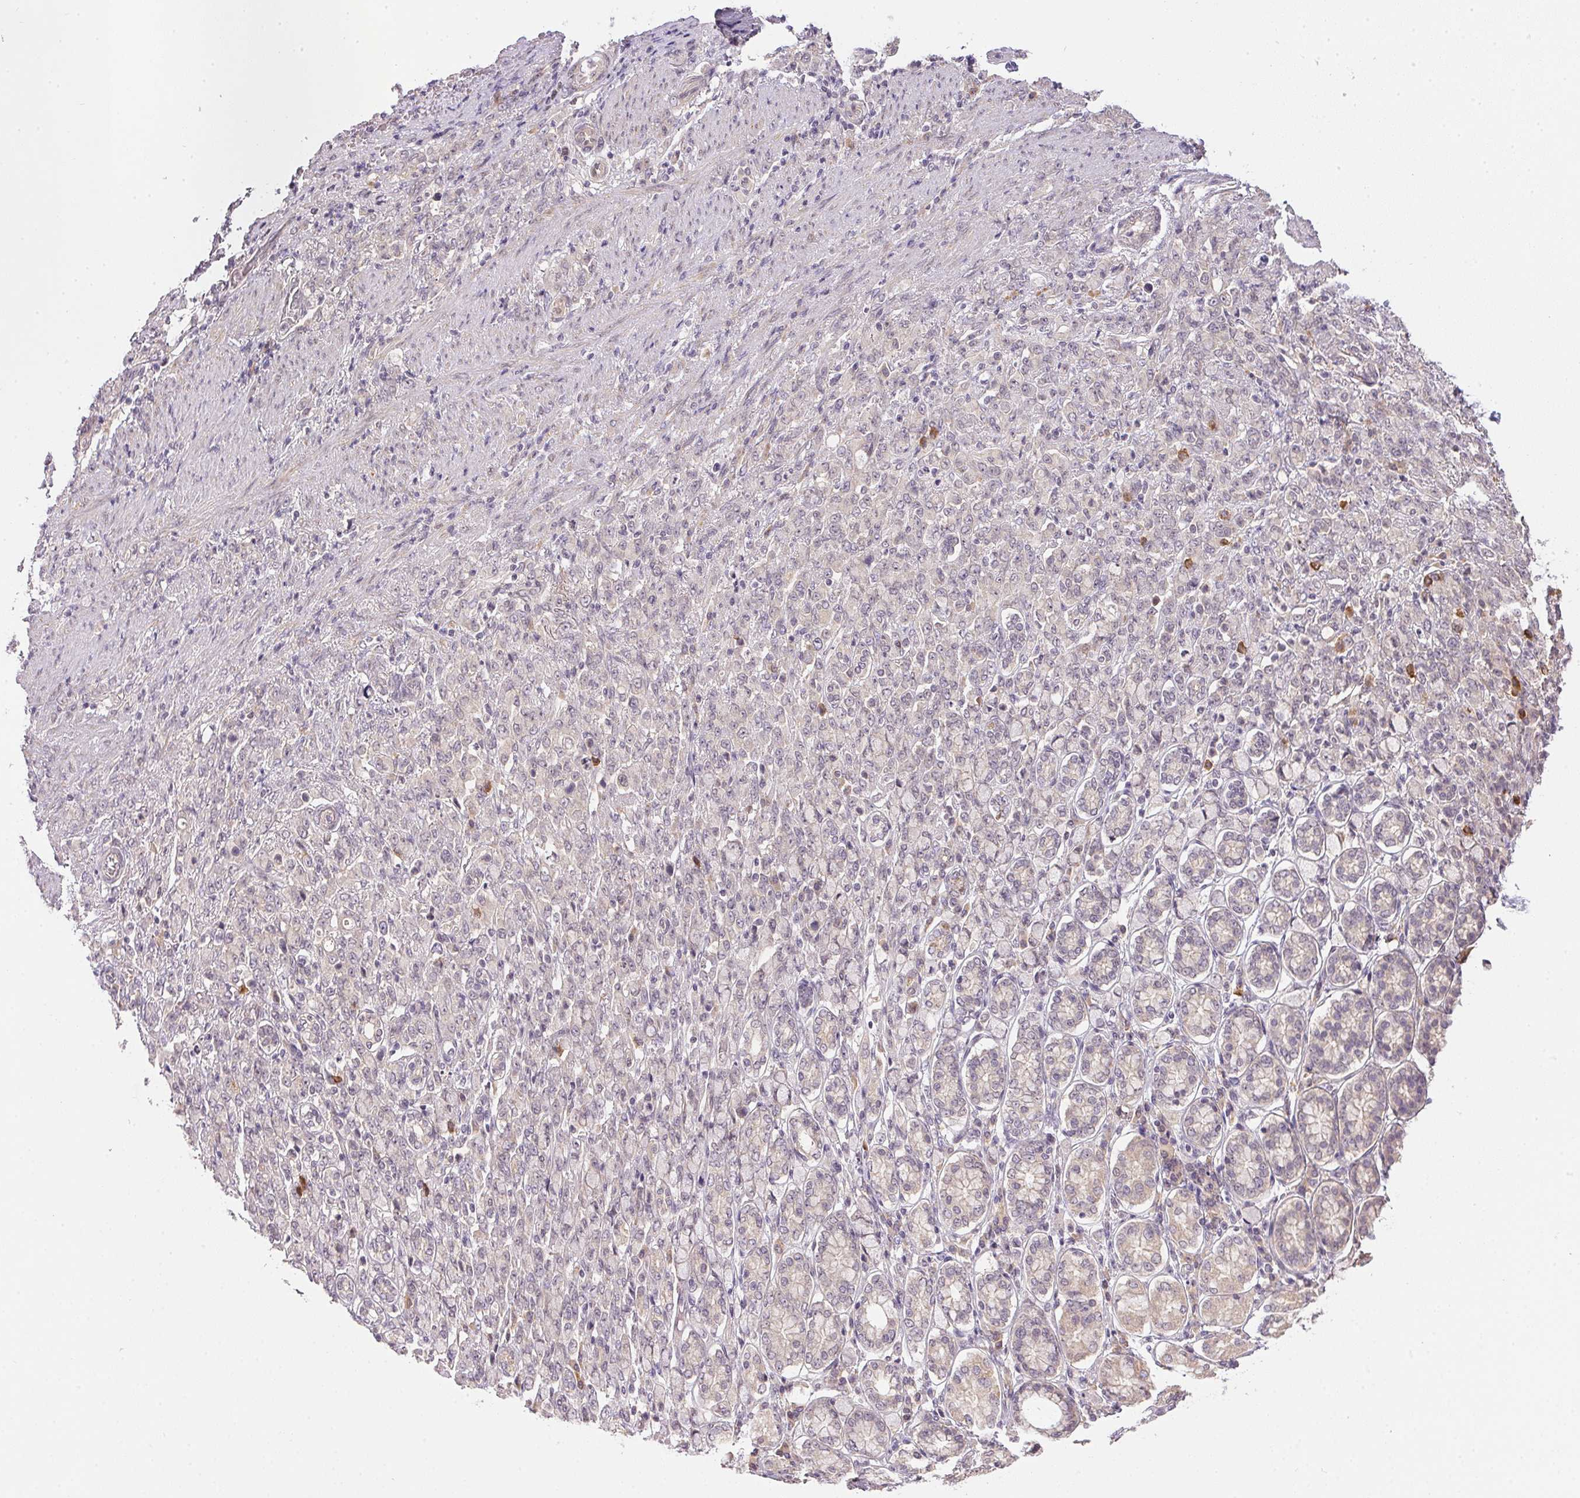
{"staining": {"intensity": "negative", "quantity": "none", "location": "none"}, "tissue": "stomach cancer", "cell_type": "Tumor cells", "image_type": "cancer", "snomed": [{"axis": "morphology", "description": "Adenocarcinoma, NOS"}, {"axis": "topography", "description": "Stomach"}], "caption": "Immunohistochemical staining of human adenocarcinoma (stomach) reveals no significant staining in tumor cells.", "gene": "TTC23L", "patient": {"sex": "female", "age": 79}}